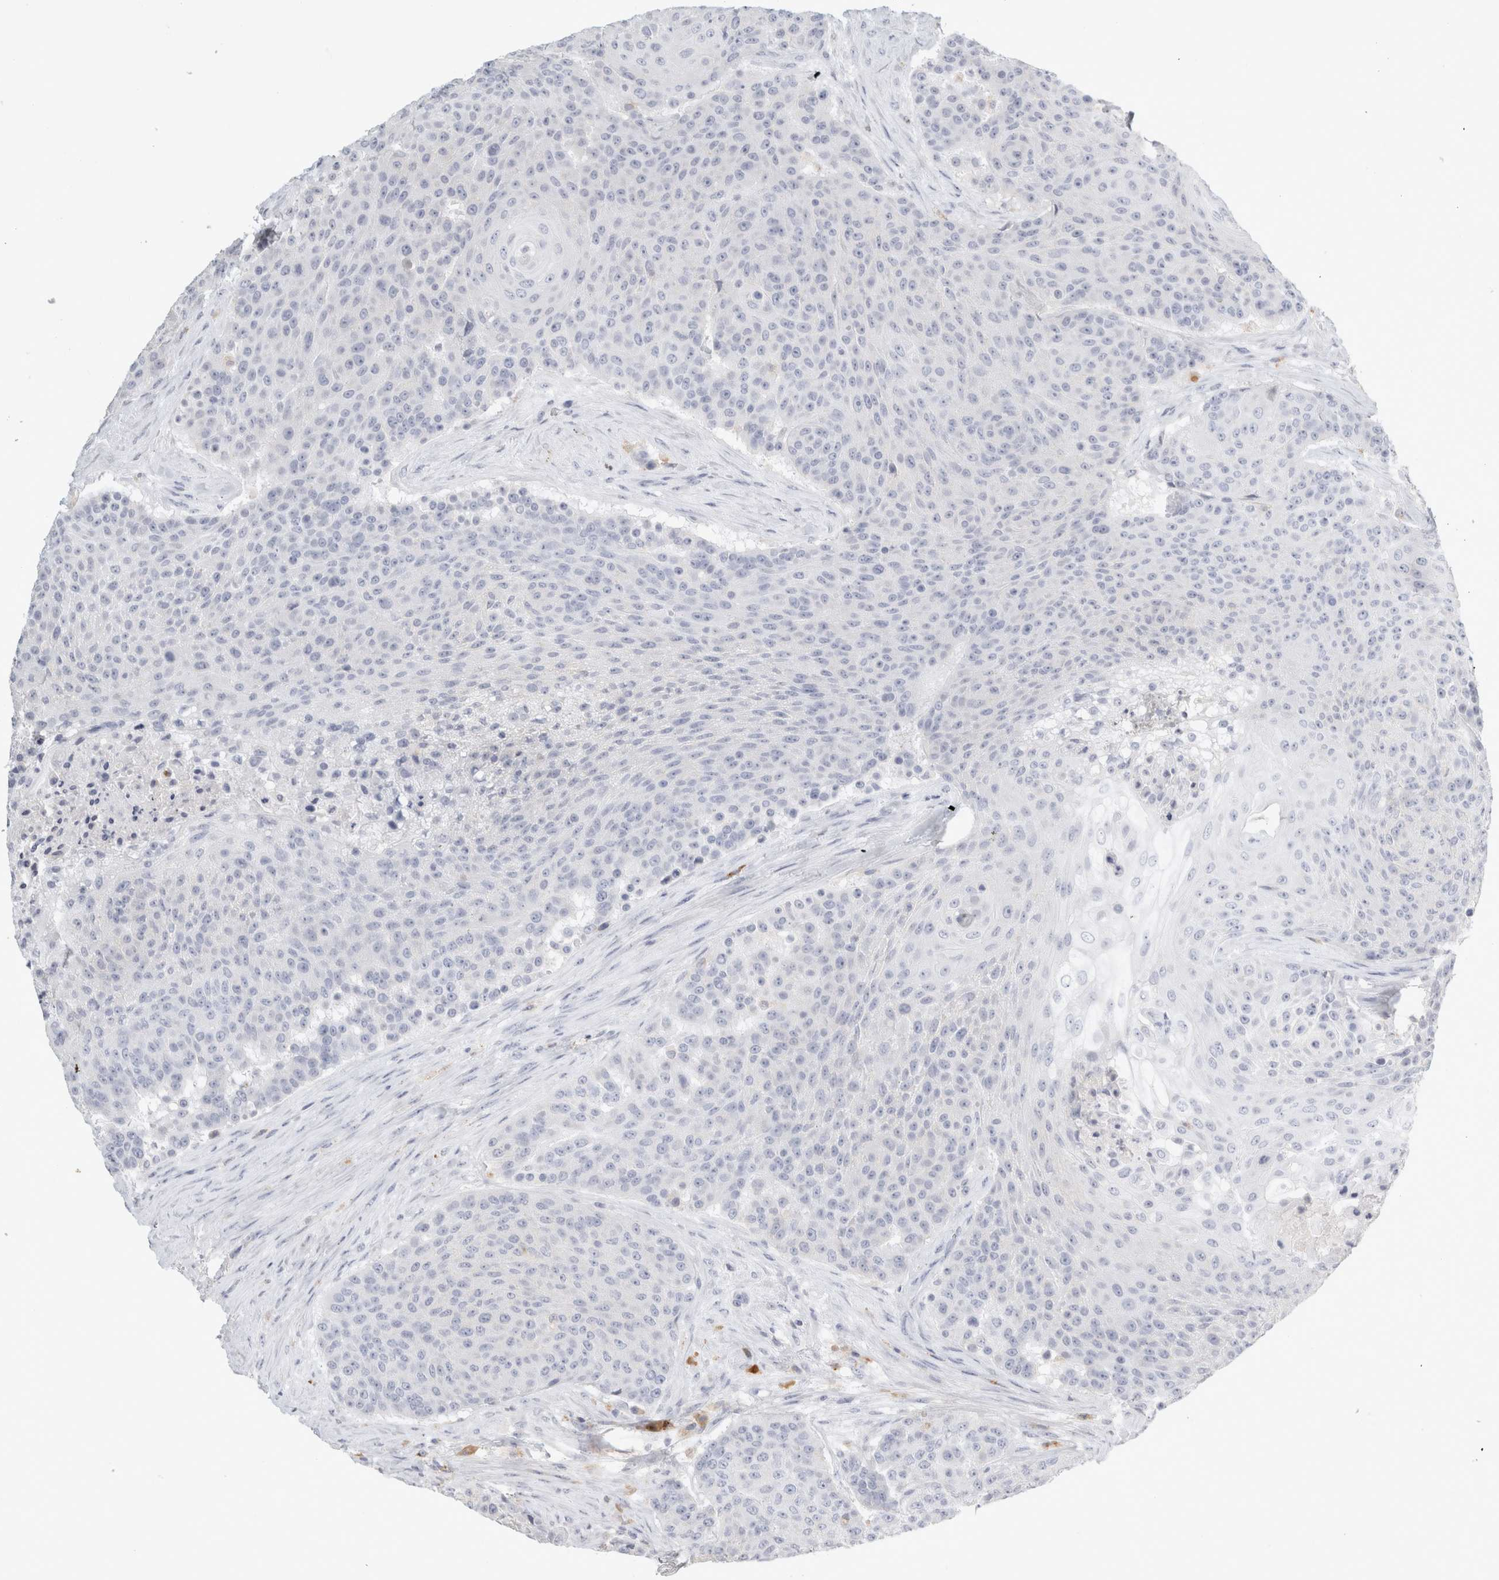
{"staining": {"intensity": "negative", "quantity": "none", "location": "none"}, "tissue": "urothelial cancer", "cell_type": "Tumor cells", "image_type": "cancer", "snomed": [{"axis": "morphology", "description": "Urothelial carcinoma, High grade"}, {"axis": "topography", "description": "Urinary bladder"}], "caption": "This is an IHC micrograph of human urothelial cancer. There is no expression in tumor cells.", "gene": "FGL2", "patient": {"sex": "female", "age": 63}}